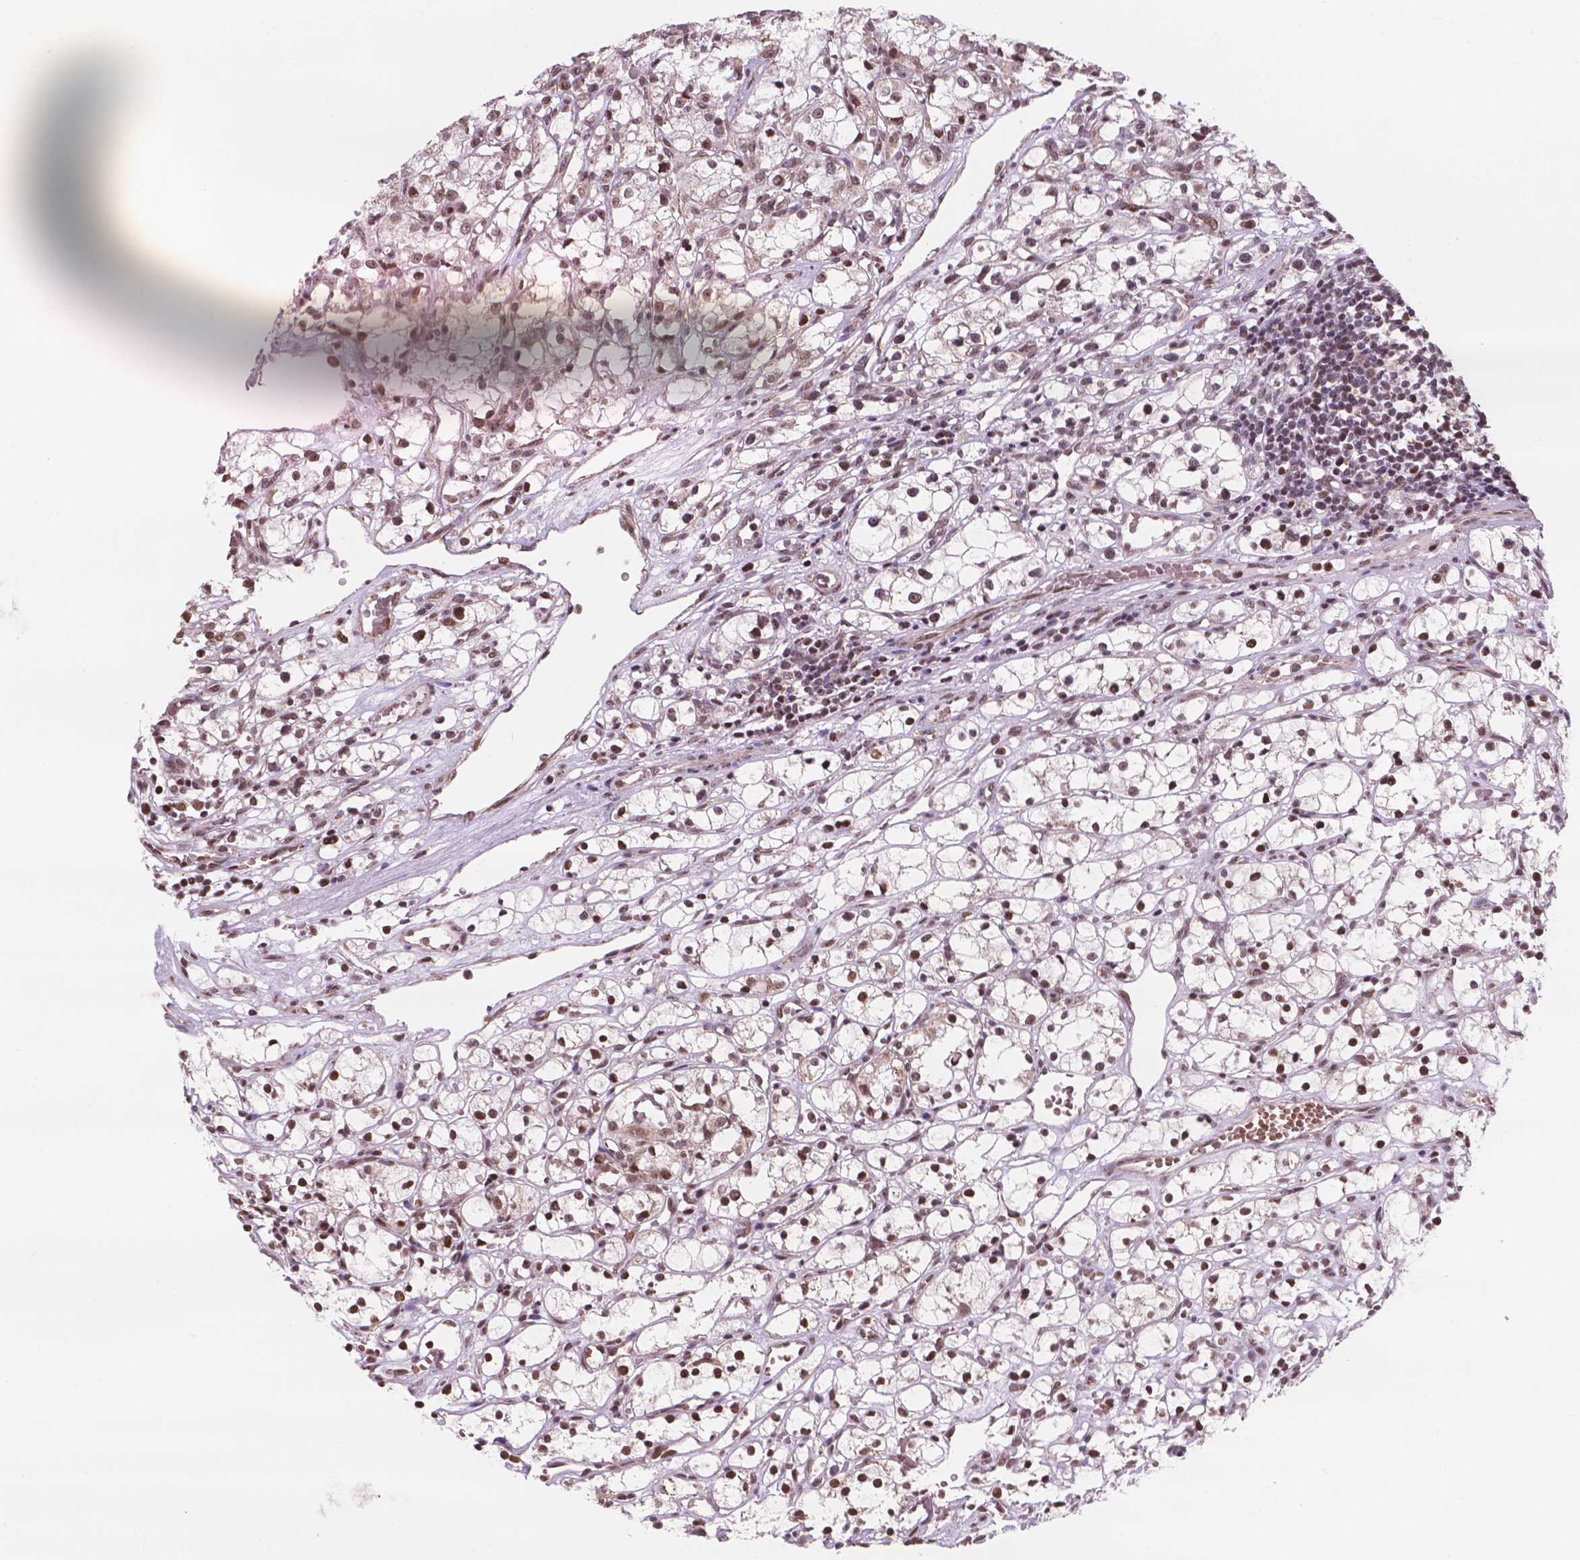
{"staining": {"intensity": "moderate", "quantity": "25%-75%", "location": "nuclear"}, "tissue": "renal cancer", "cell_type": "Tumor cells", "image_type": "cancer", "snomed": [{"axis": "morphology", "description": "Adenocarcinoma, NOS"}, {"axis": "topography", "description": "Kidney"}], "caption": "Protein analysis of adenocarcinoma (renal) tissue demonstrates moderate nuclear expression in about 25%-75% of tumor cells.", "gene": "NDUFA10", "patient": {"sex": "female", "age": 59}}